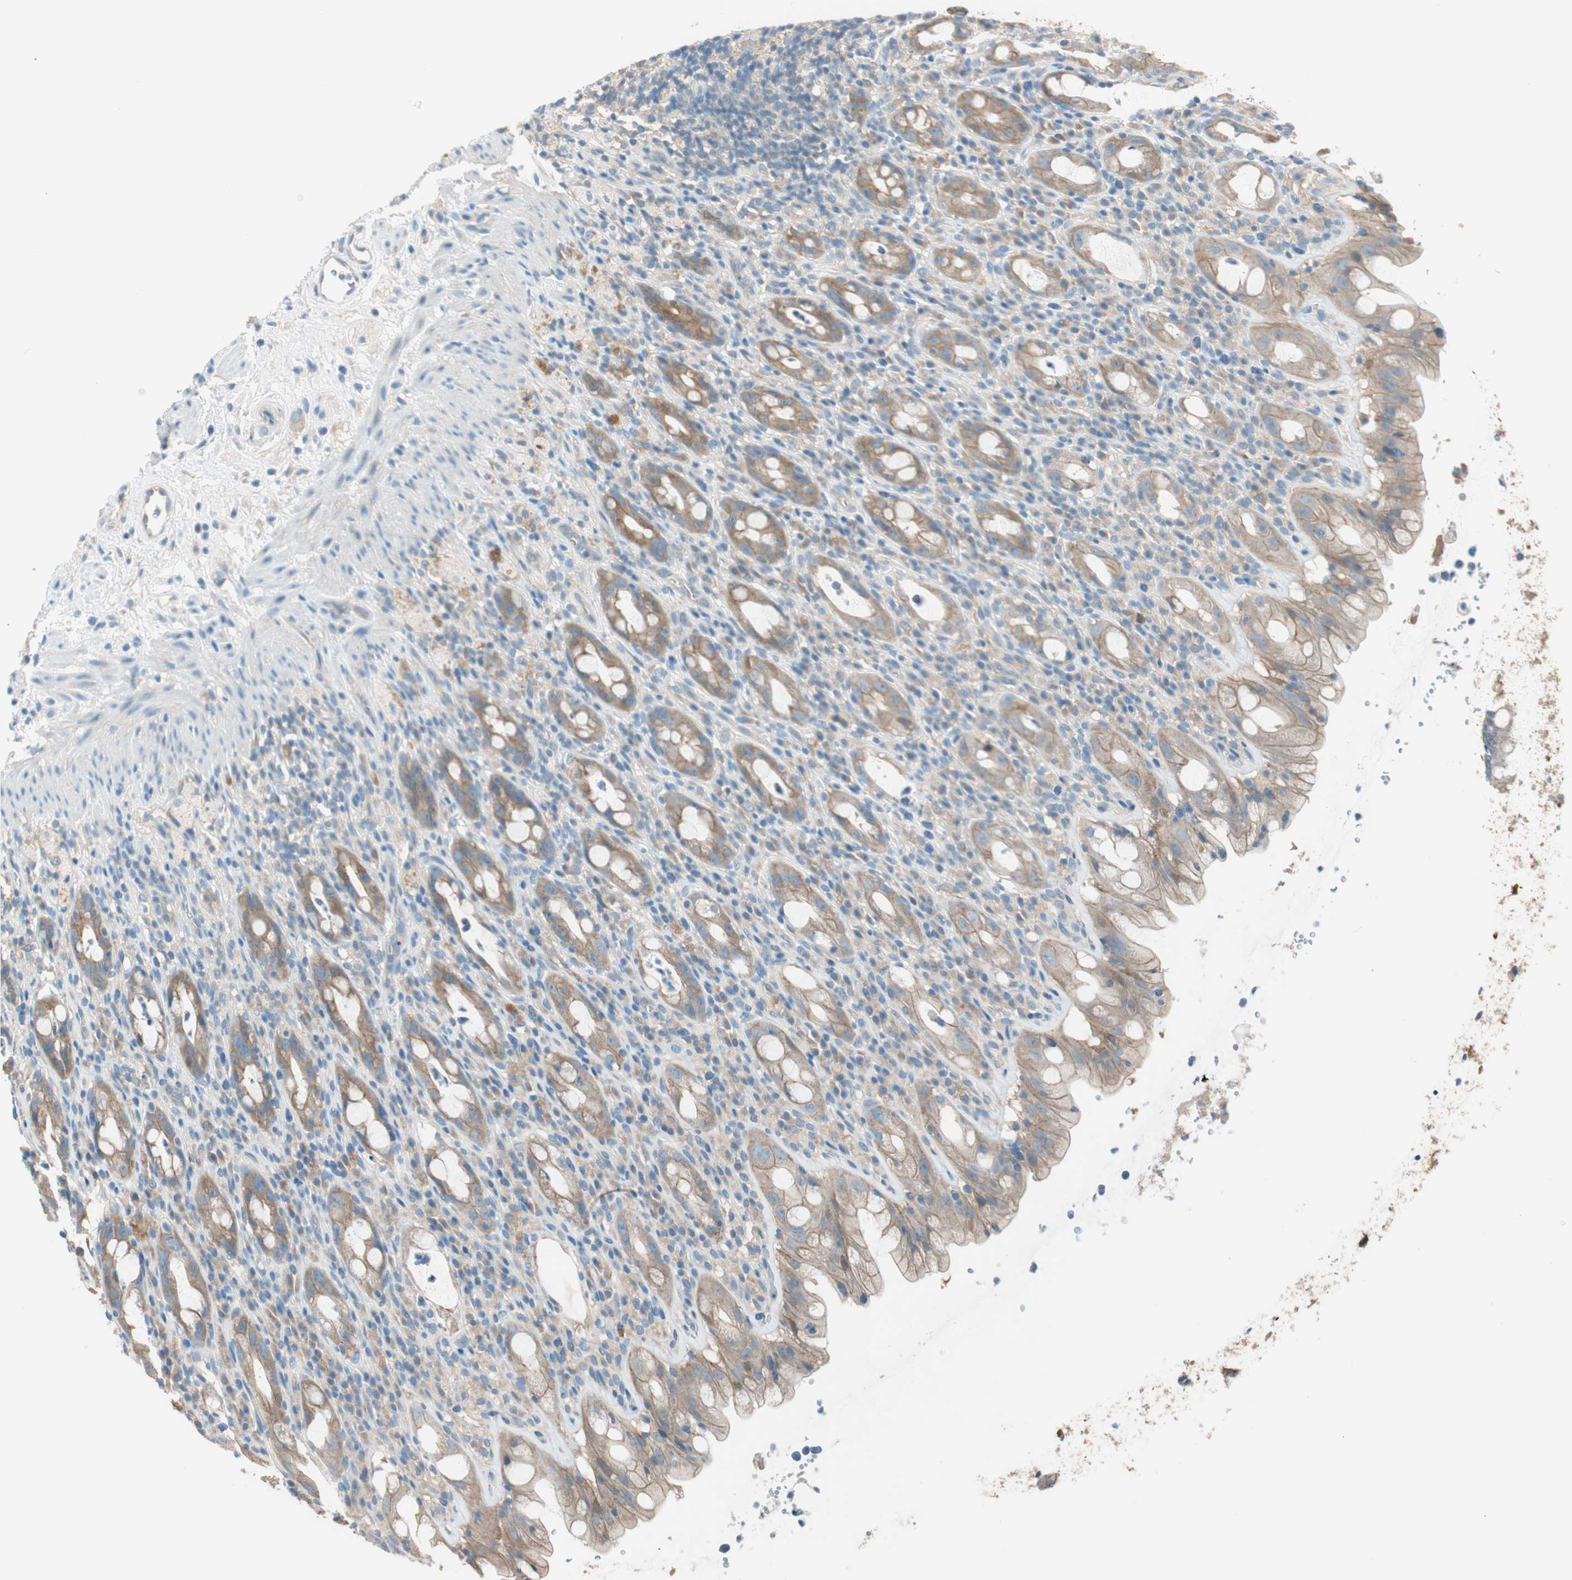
{"staining": {"intensity": "weak", "quantity": ">75%", "location": "cytoplasmic/membranous"}, "tissue": "rectum", "cell_type": "Glandular cells", "image_type": "normal", "snomed": [{"axis": "morphology", "description": "Normal tissue, NOS"}, {"axis": "topography", "description": "Rectum"}], "caption": "Protein staining of unremarkable rectum demonstrates weak cytoplasmic/membranous positivity in about >75% of glandular cells. (Stains: DAB (3,3'-diaminobenzidine) in brown, nuclei in blue, Microscopy: brightfield microscopy at high magnification).", "gene": "GLUL", "patient": {"sex": "male", "age": 44}}